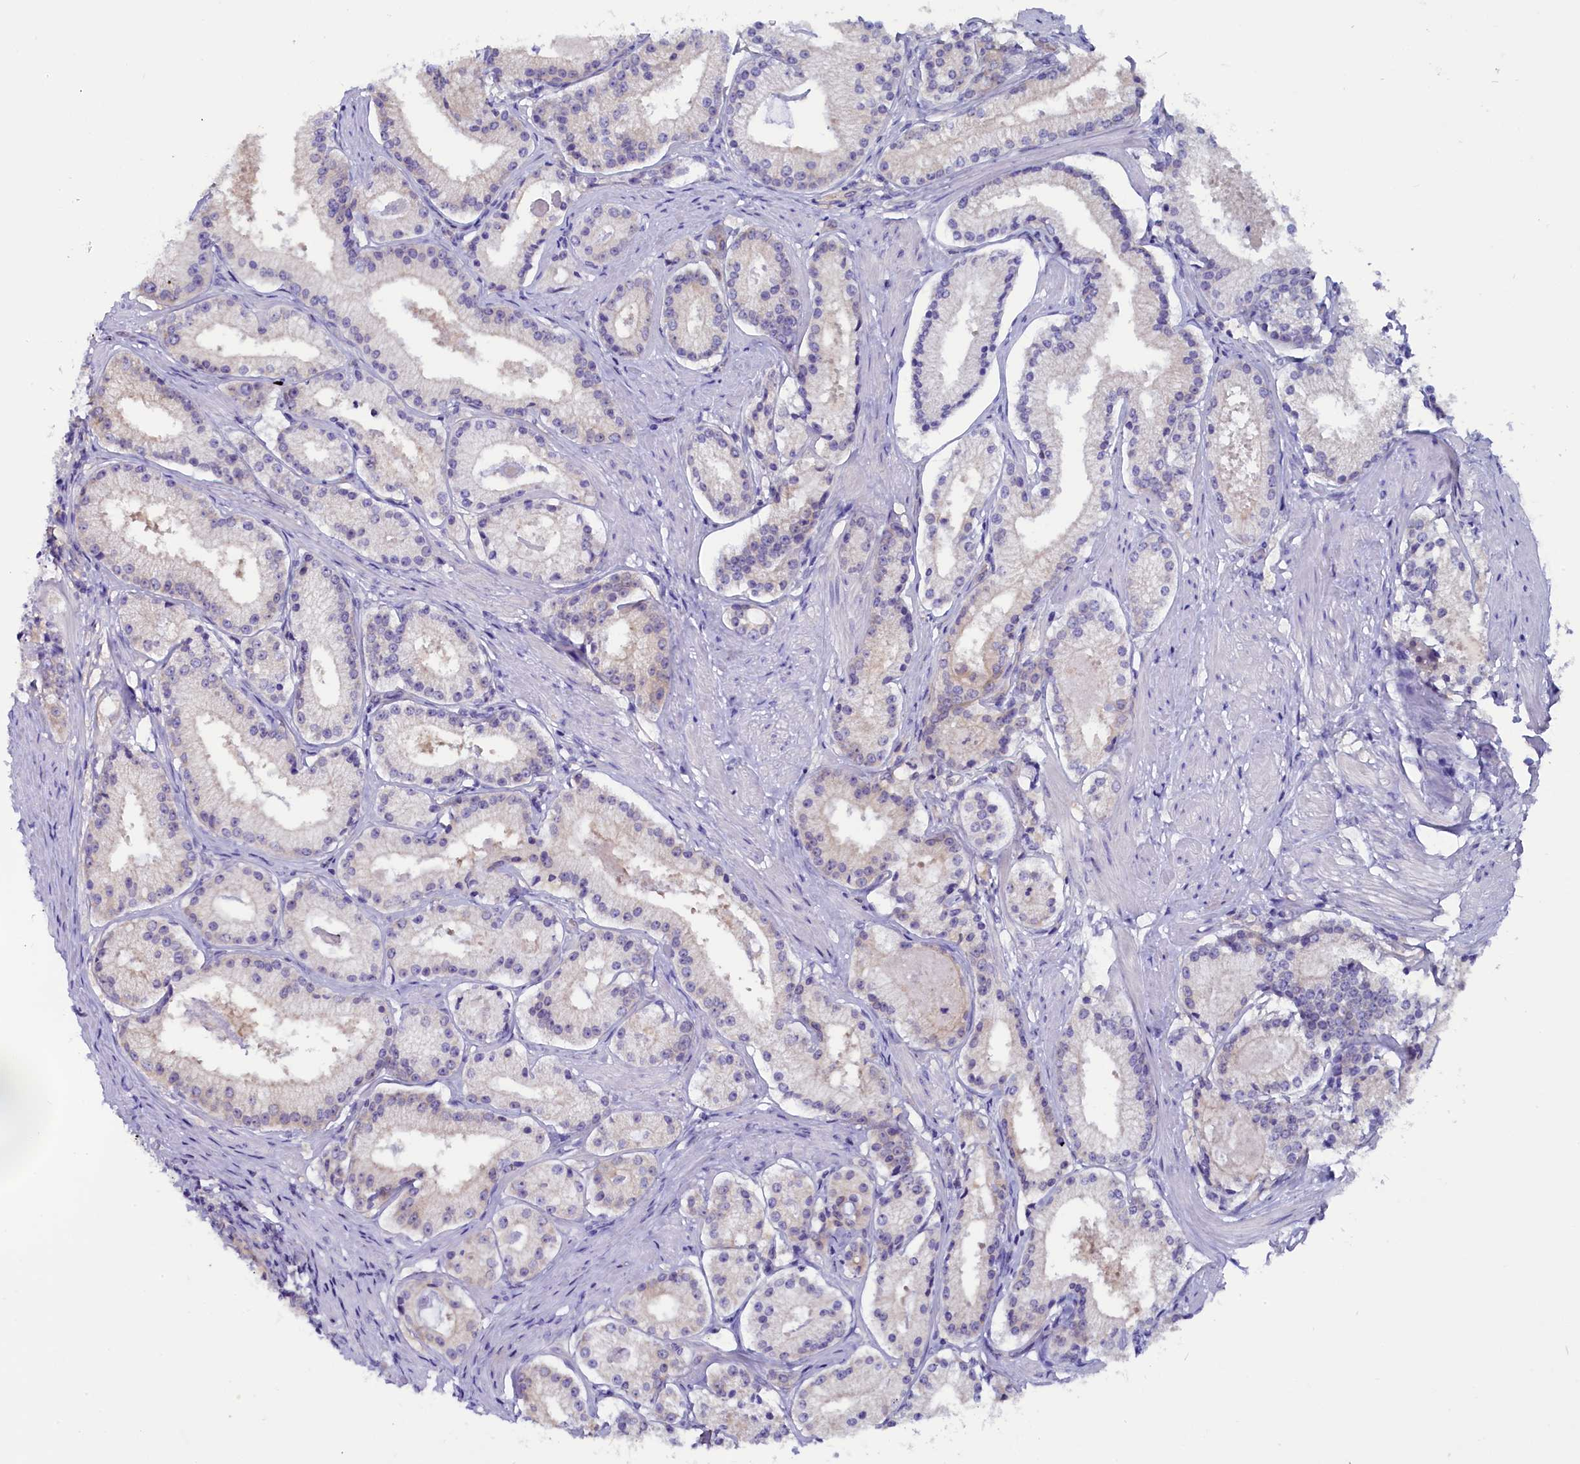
{"staining": {"intensity": "weak", "quantity": "25%-75%", "location": "cytoplasmic/membranous"}, "tissue": "prostate cancer", "cell_type": "Tumor cells", "image_type": "cancer", "snomed": [{"axis": "morphology", "description": "Adenocarcinoma, Low grade"}, {"axis": "topography", "description": "Prostate"}], "caption": "Prostate cancer (adenocarcinoma (low-grade)) stained with a protein marker displays weak staining in tumor cells.", "gene": "CIAPIN1", "patient": {"sex": "male", "age": 57}}